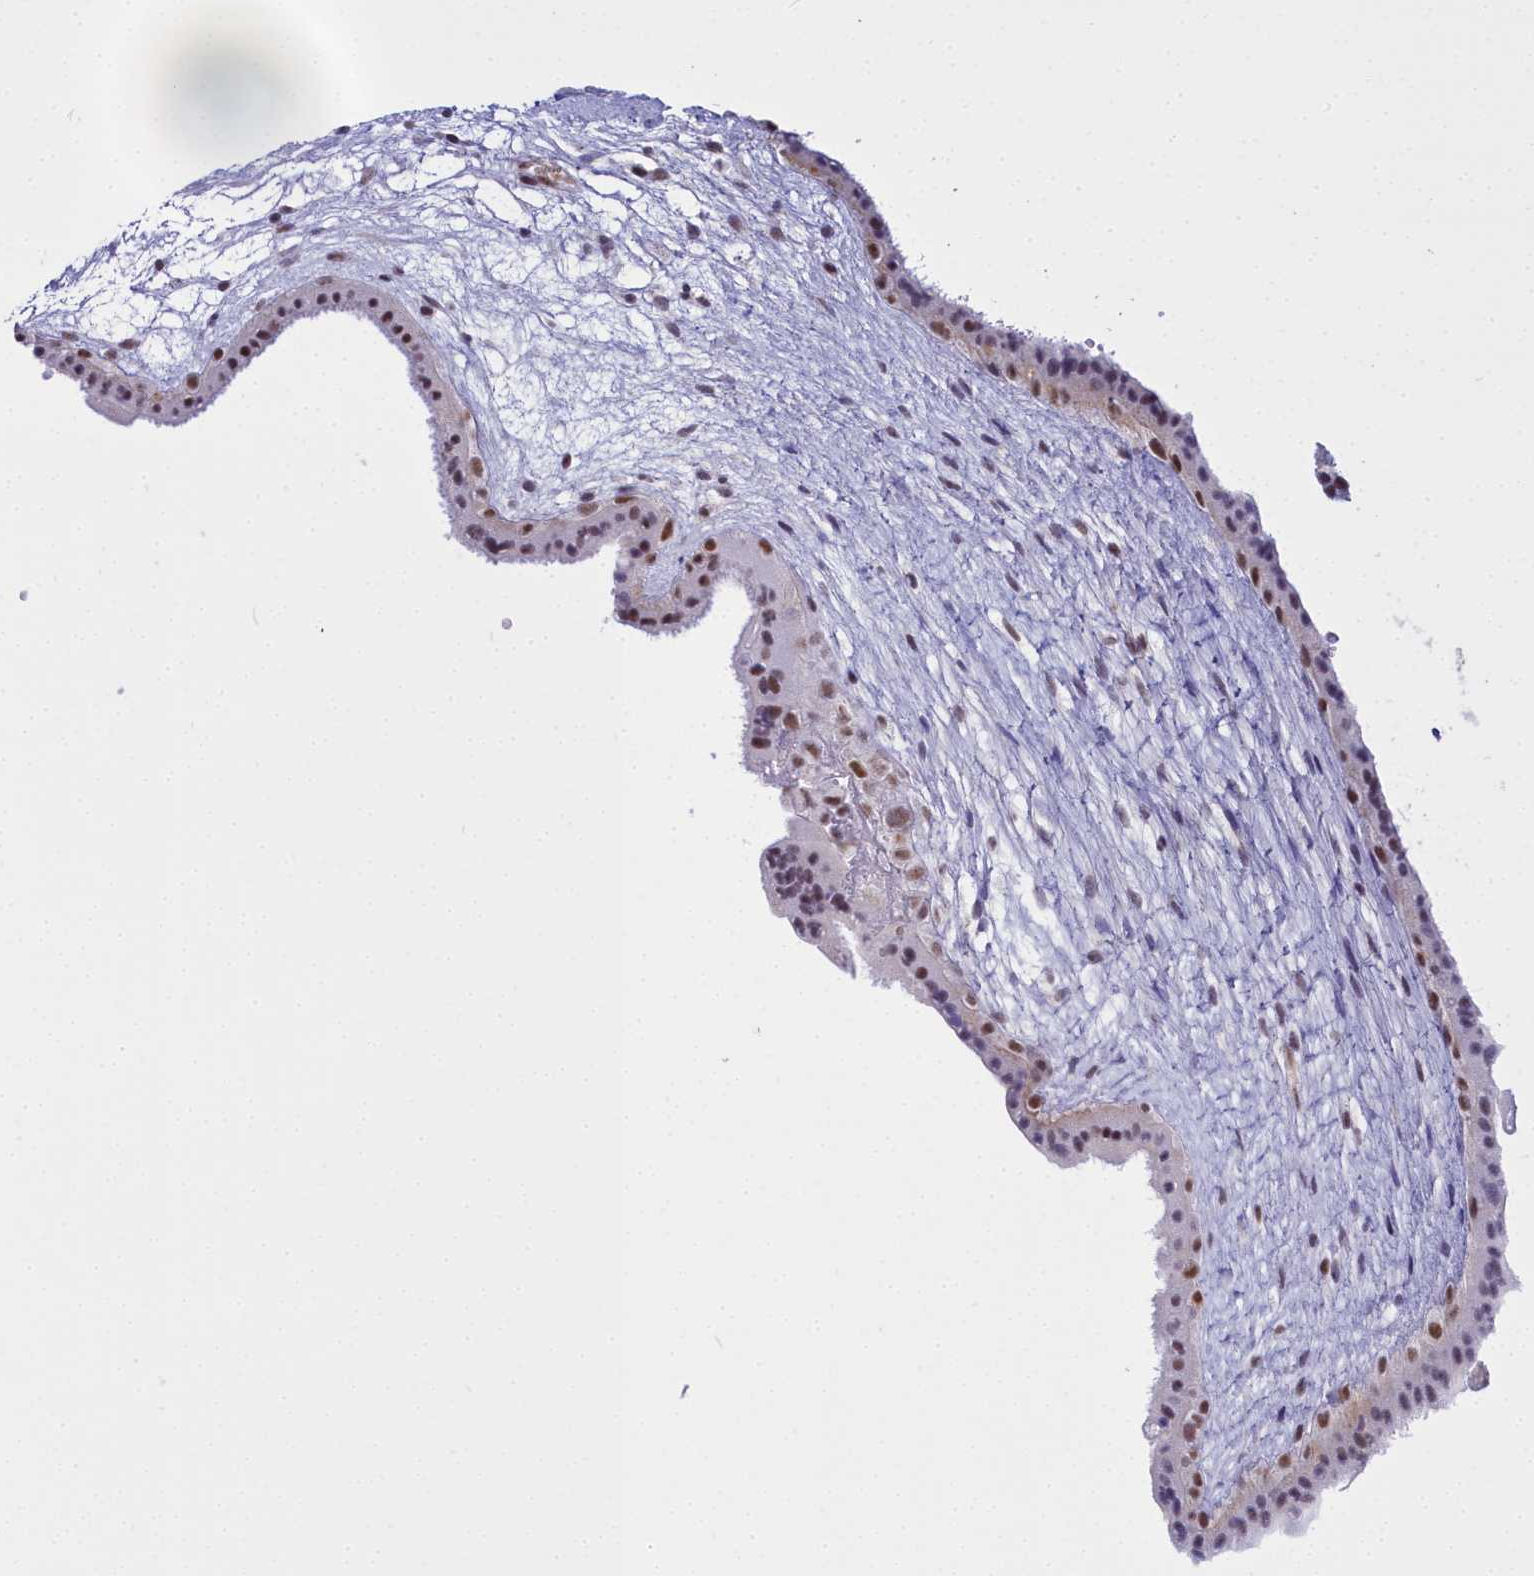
{"staining": {"intensity": "moderate", "quantity": "25%-75%", "location": "cytoplasmic/membranous,nuclear"}, "tissue": "fallopian tube", "cell_type": "Glandular cells", "image_type": "normal", "snomed": [{"axis": "morphology", "description": "Normal tissue, NOS"}, {"axis": "topography", "description": "Fallopian tube"}, {"axis": "topography", "description": "Placenta"}], "caption": "Protein expression analysis of normal human fallopian tube reveals moderate cytoplasmic/membranous,nuclear staining in approximately 25%-75% of glandular cells. (Stains: DAB (3,3'-diaminobenzidine) in brown, nuclei in blue, Microscopy: brightfield microscopy at high magnification).", "gene": "RBM12", "patient": {"sex": "female", "age": 34}}